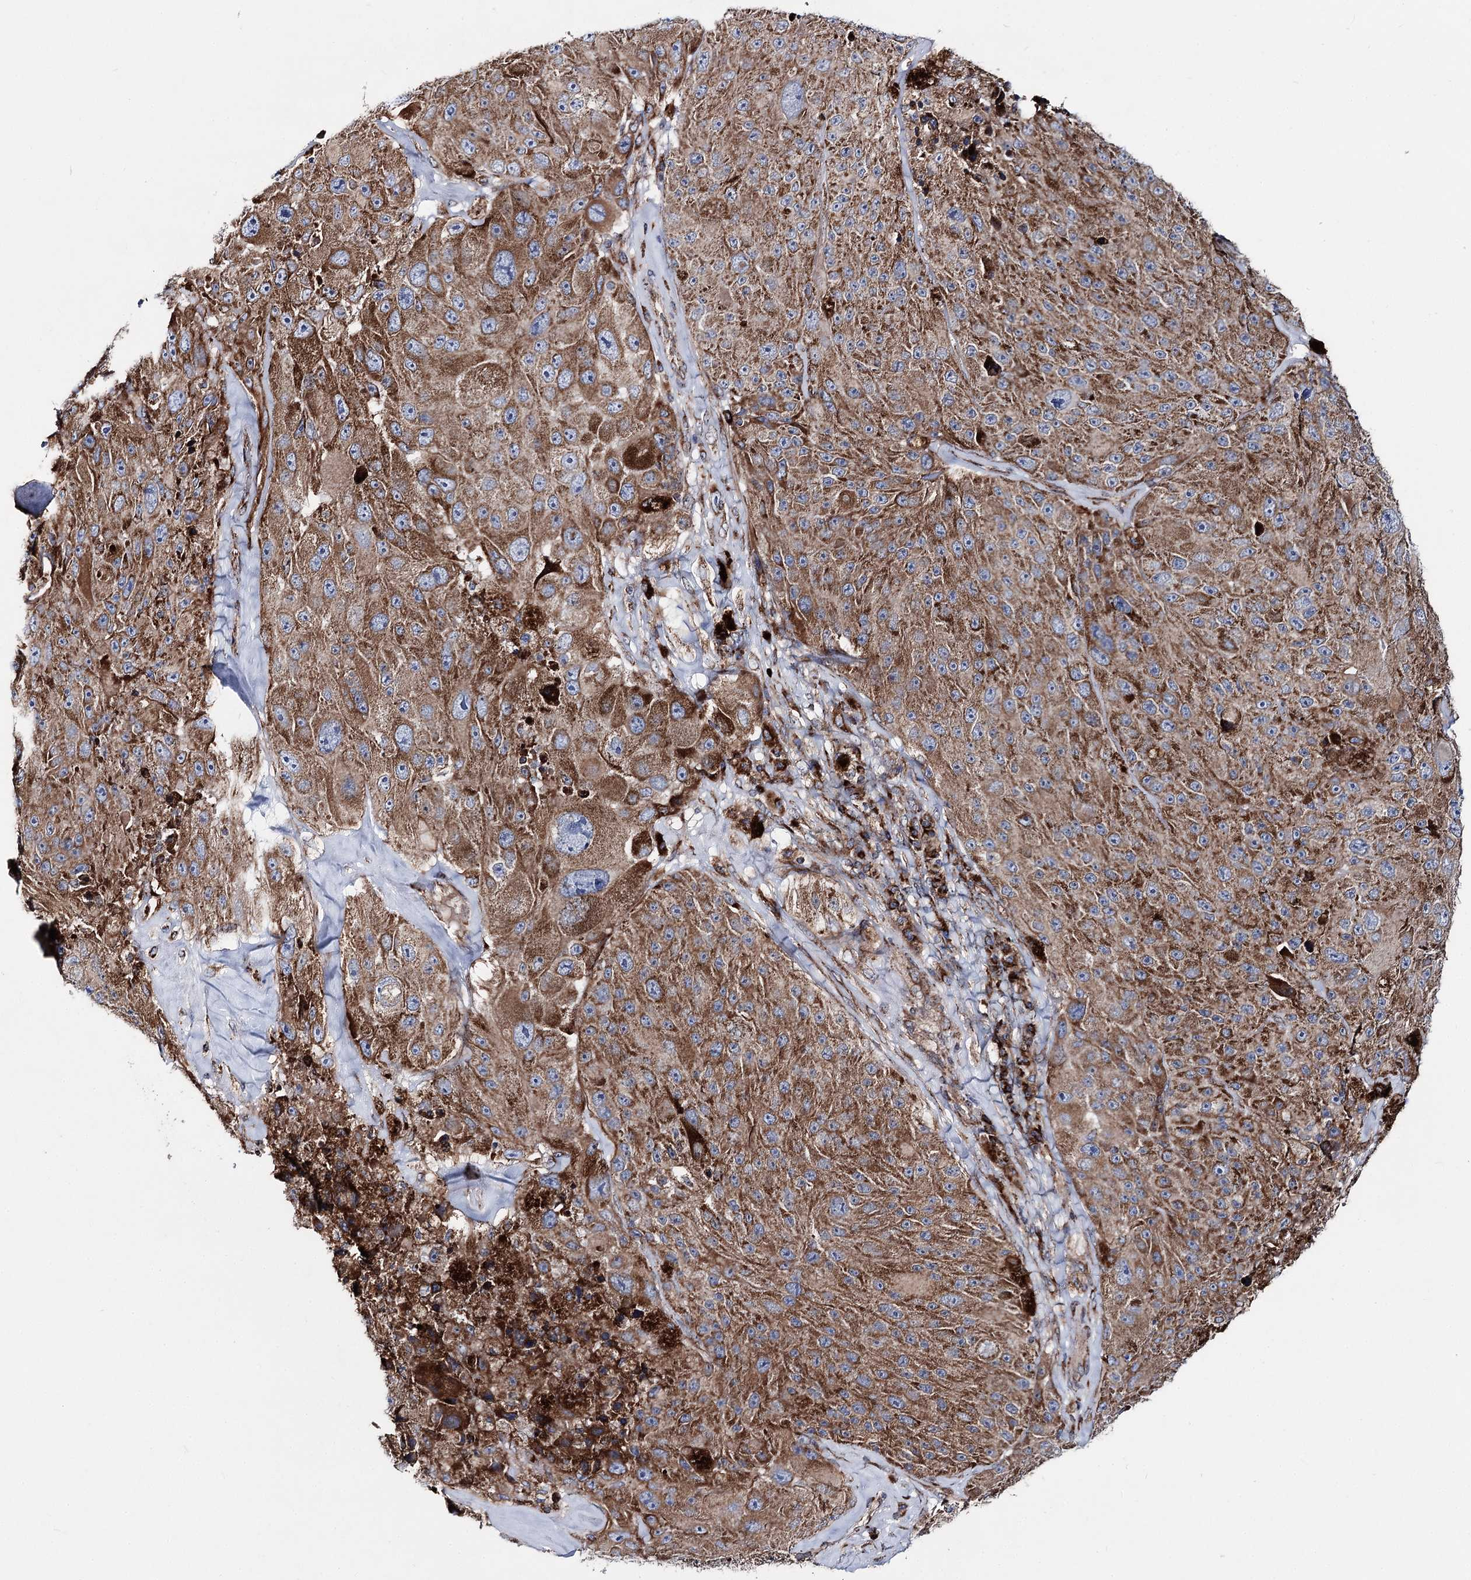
{"staining": {"intensity": "moderate", "quantity": ">75%", "location": "cytoplasmic/membranous"}, "tissue": "melanoma", "cell_type": "Tumor cells", "image_type": "cancer", "snomed": [{"axis": "morphology", "description": "Malignant melanoma, Metastatic site"}, {"axis": "topography", "description": "Lymph node"}], "caption": "Immunohistochemistry histopathology image of neoplastic tissue: human malignant melanoma (metastatic site) stained using IHC displays medium levels of moderate protein expression localized specifically in the cytoplasmic/membranous of tumor cells, appearing as a cytoplasmic/membranous brown color.", "gene": "MSANTD2", "patient": {"sex": "male", "age": 62}}